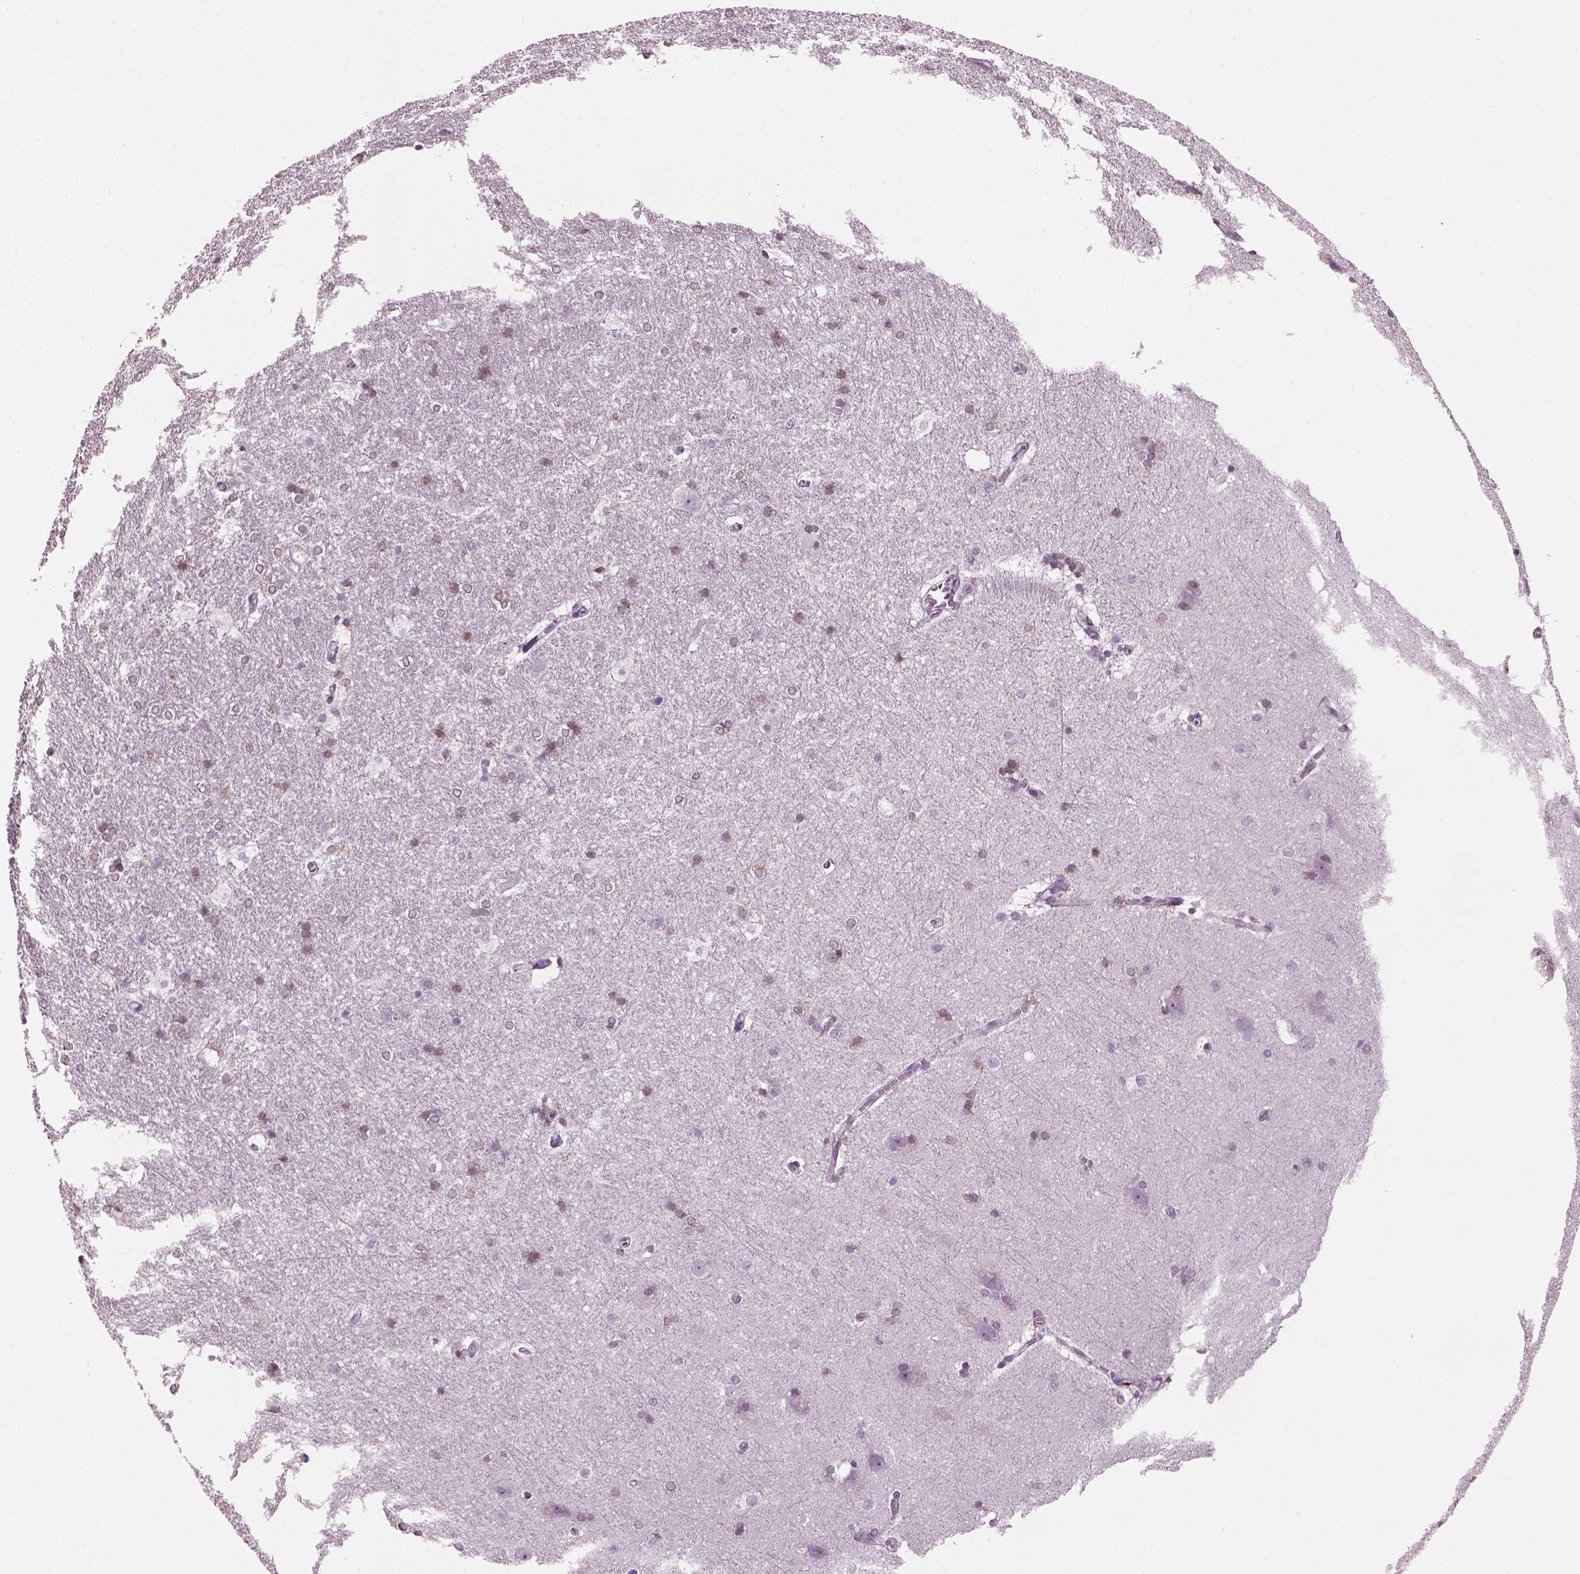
{"staining": {"intensity": "negative", "quantity": "none", "location": "none"}, "tissue": "hippocampus", "cell_type": "Glial cells", "image_type": "normal", "snomed": [{"axis": "morphology", "description": "Normal tissue, NOS"}, {"axis": "topography", "description": "Cerebral cortex"}, {"axis": "topography", "description": "Hippocampus"}], "caption": "High magnification brightfield microscopy of benign hippocampus stained with DAB (3,3'-diaminobenzidine) (brown) and counterstained with hematoxylin (blue): glial cells show no significant expression. Brightfield microscopy of immunohistochemistry (IHC) stained with DAB (brown) and hematoxylin (blue), captured at high magnification.", "gene": "PRR9", "patient": {"sex": "female", "age": 19}}